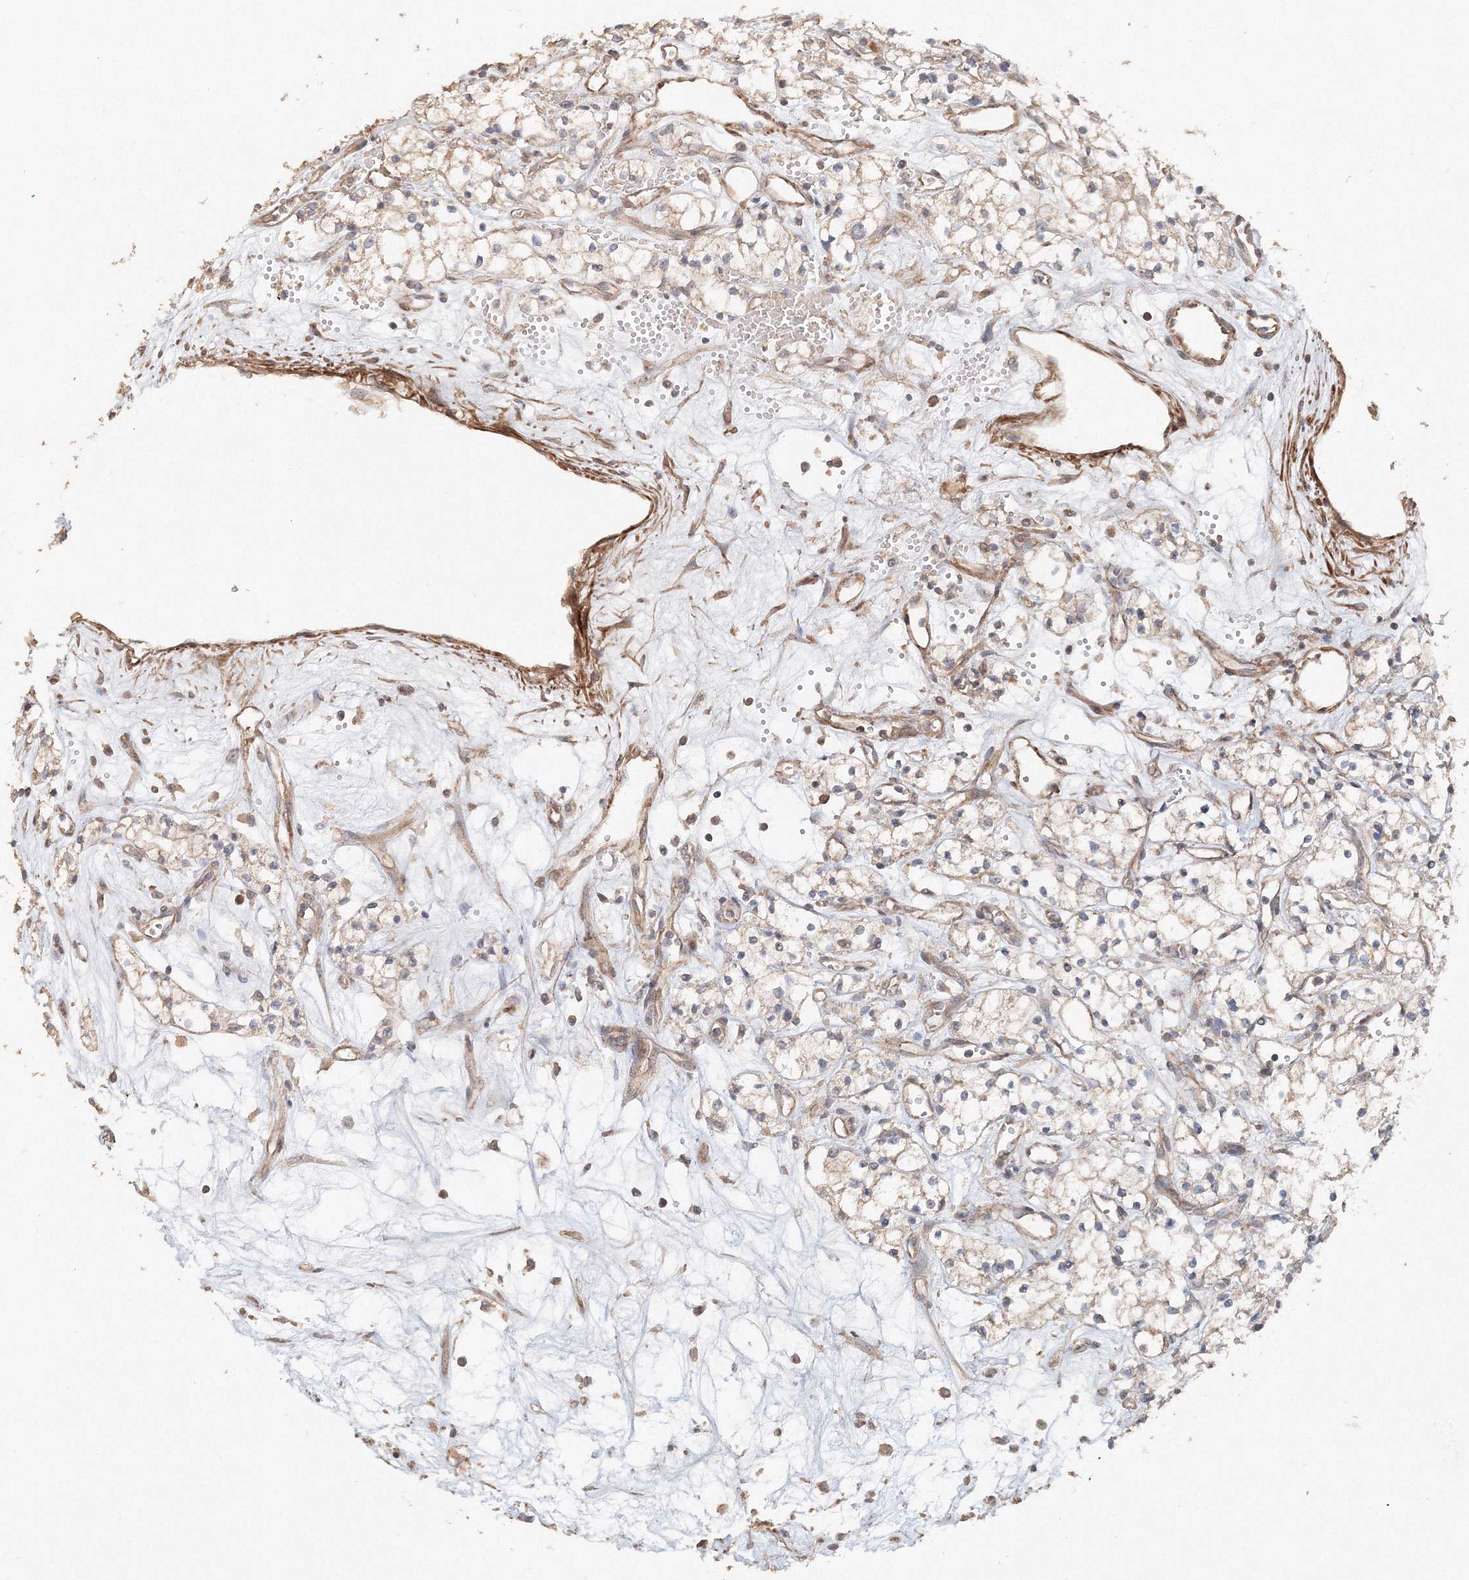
{"staining": {"intensity": "negative", "quantity": "none", "location": "none"}, "tissue": "renal cancer", "cell_type": "Tumor cells", "image_type": "cancer", "snomed": [{"axis": "morphology", "description": "Adenocarcinoma, NOS"}, {"axis": "topography", "description": "Kidney"}], "caption": "IHC micrograph of human renal cancer stained for a protein (brown), which shows no staining in tumor cells.", "gene": "NALF2", "patient": {"sex": "male", "age": 59}}